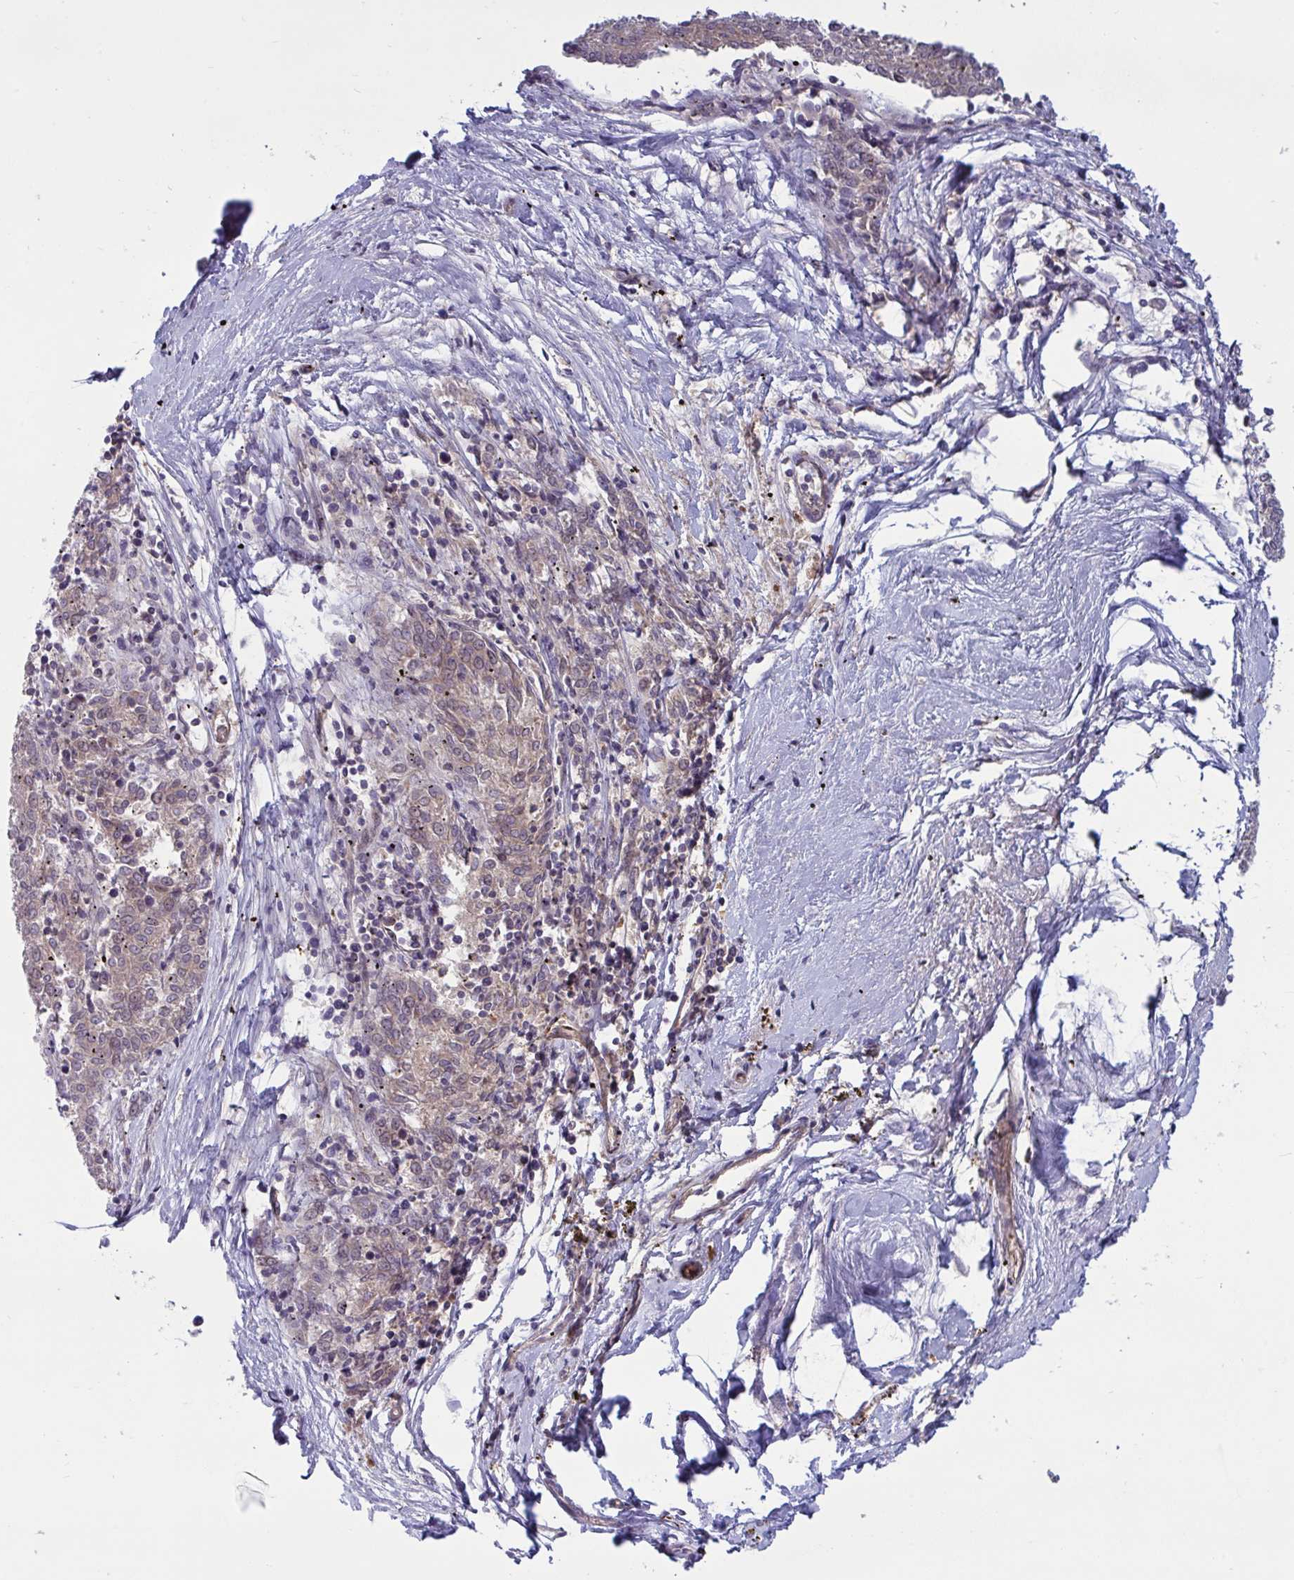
{"staining": {"intensity": "negative", "quantity": "none", "location": "none"}, "tissue": "melanoma", "cell_type": "Tumor cells", "image_type": "cancer", "snomed": [{"axis": "morphology", "description": "Malignant melanoma, NOS"}, {"axis": "topography", "description": "Skin"}], "caption": "Protein analysis of melanoma shows no significant staining in tumor cells.", "gene": "TANK", "patient": {"sex": "female", "age": 72}}